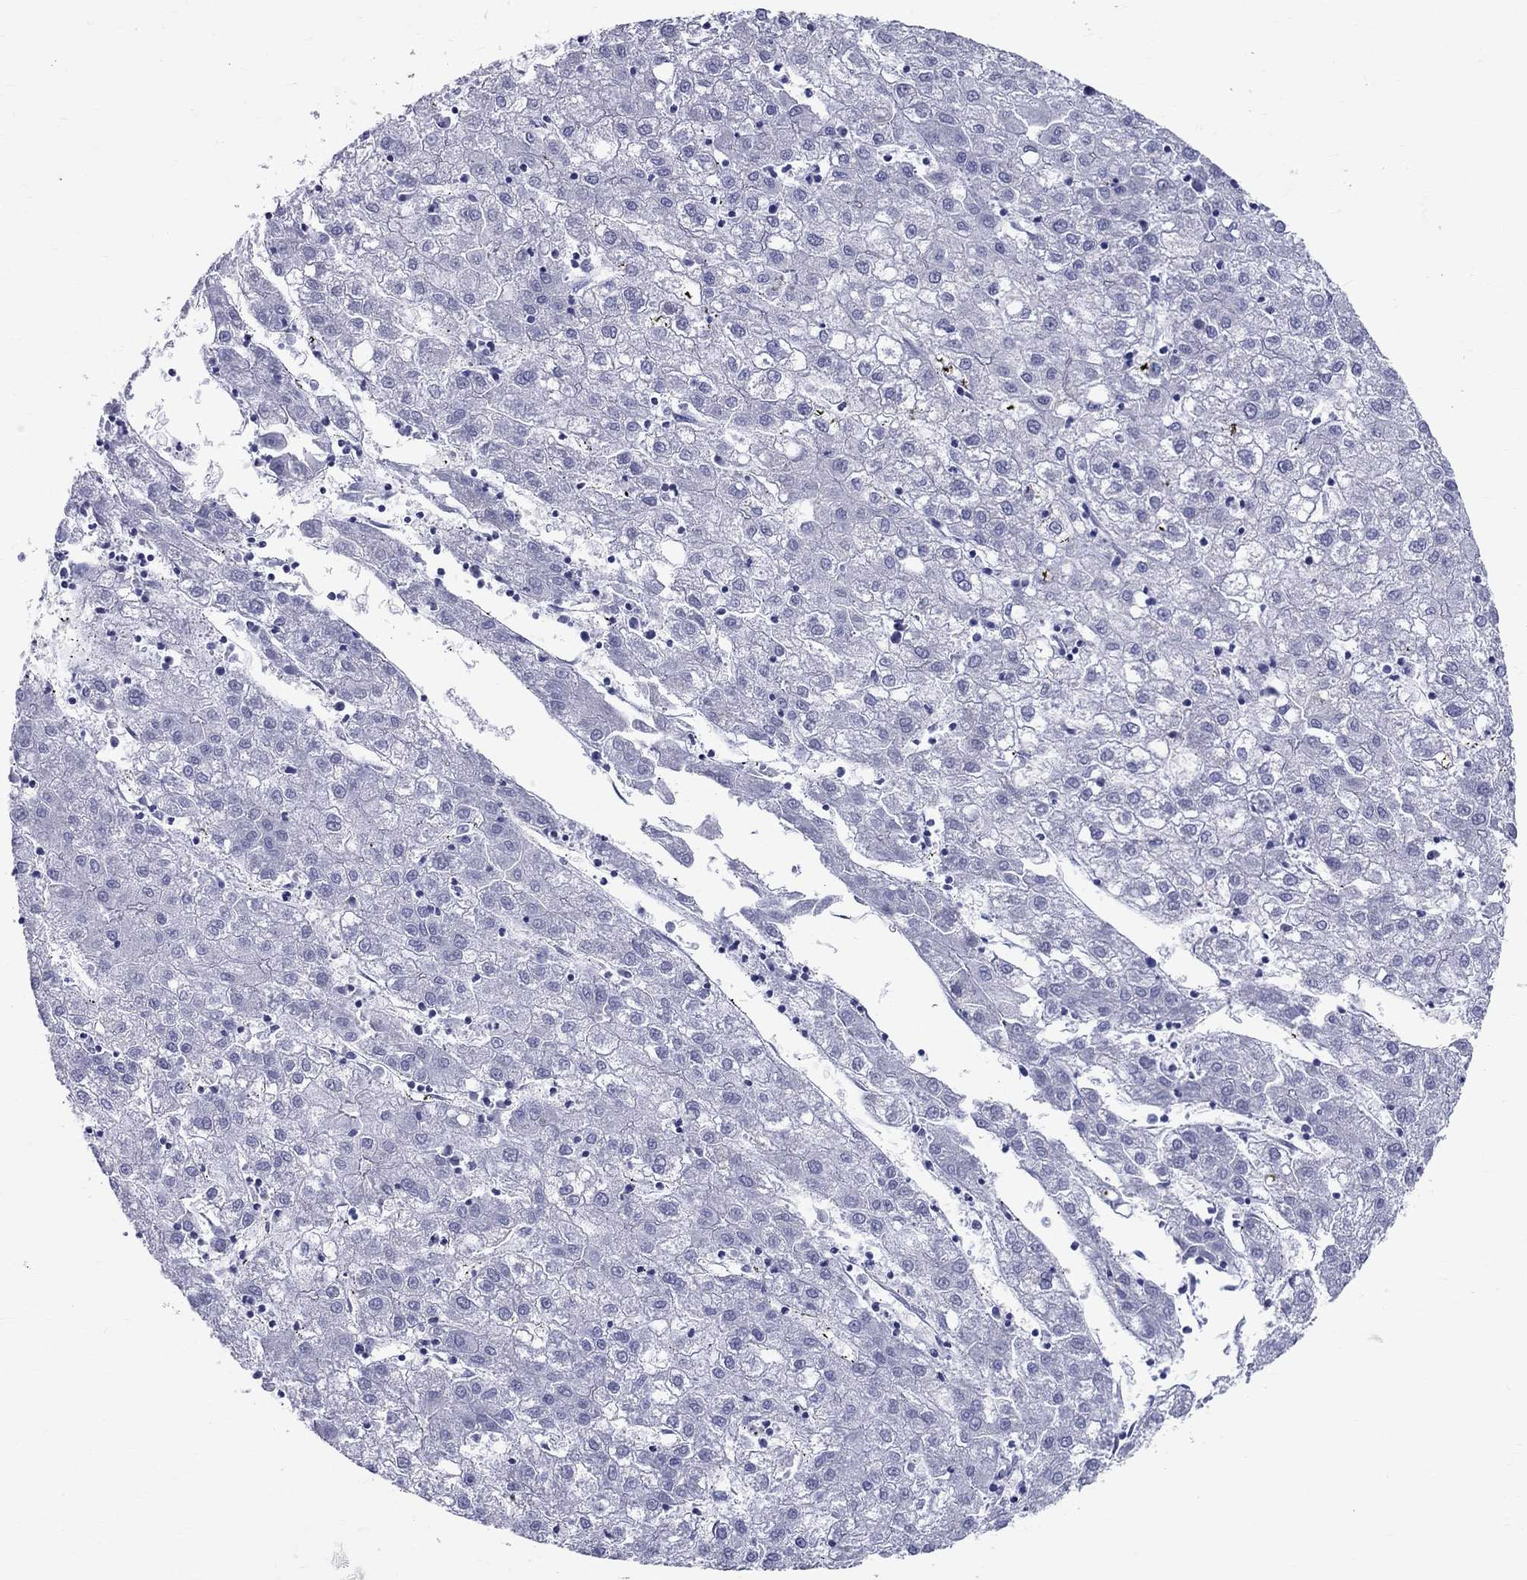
{"staining": {"intensity": "negative", "quantity": "none", "location": "none"}, "tissue": "liver cancer", "cell_type": "Tumor cells", "image_type": "cancer", "snomed": [{"axis": "morphology", "description": "Carcinoma, Hepatocellular, NOS"}, {"axis": "topography", "description": "Liver"}], "caption": "There is no significant expression in tumor cells of hepatocellular carcinoma (liver).", "gene": "CEP43", "patient": {"sex": "male", "age": 72}}